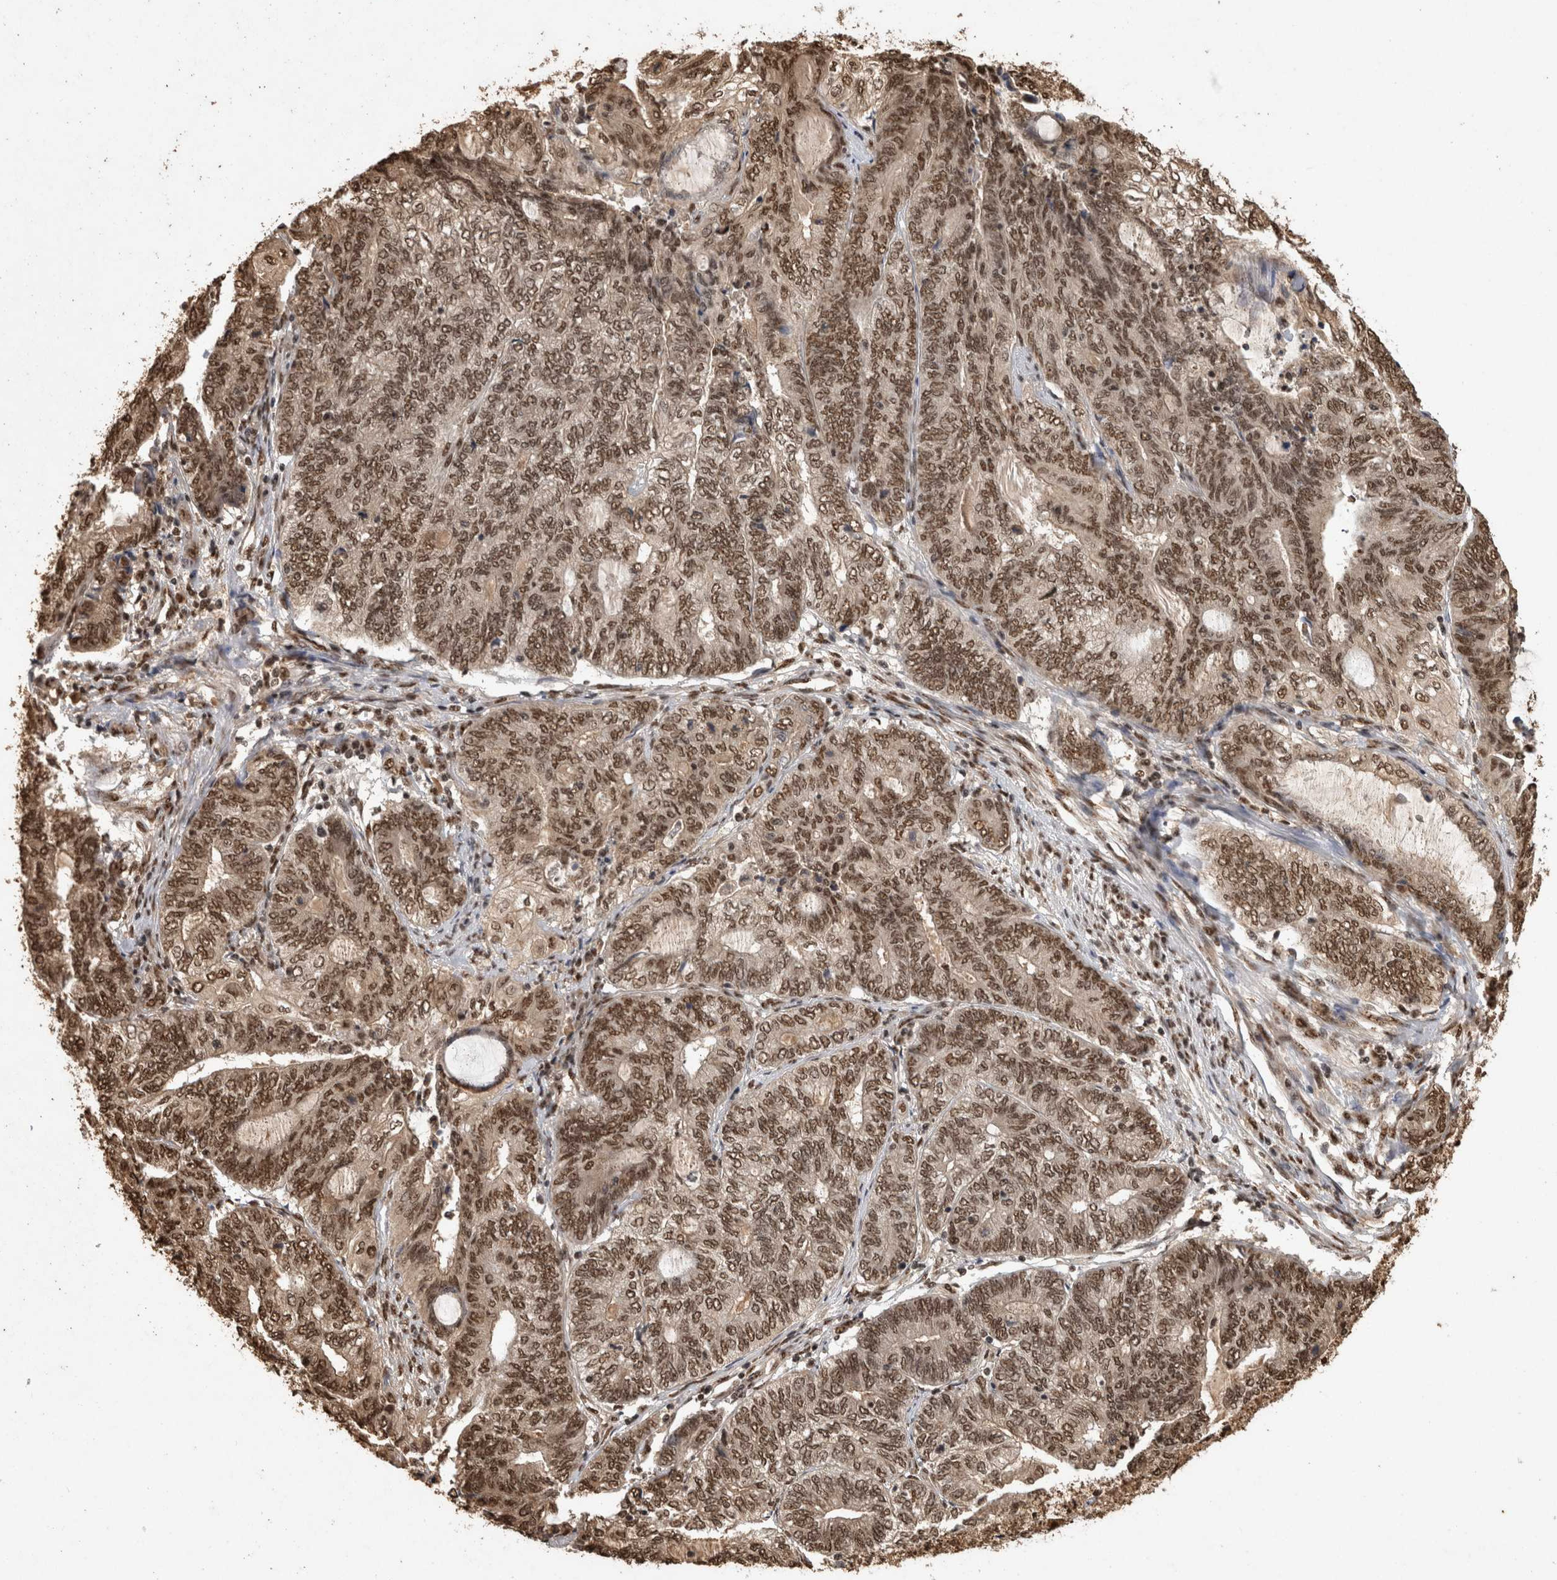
{"staining": {"intensity": "moderate", "quantity": ">75%", "location": "nuclear"}, "tissue": "endometrial cancer", "cell_type": "Tumor cells", "image_type": "cancer", "snomed": [{"axis": "morphology", "description": "Adenocarcinoma, NOS"}, {"axis": "topography", "description": "Uterus"}, {"axis": "topography", "description": "Endometrium"}], "caption": "Protein positivity by IHC reveals moderate nuclear staining in about >75% of tumor cells in adenocarcinoma (endometrial). (Stains: DAB (3,3'-diaminobenzidine) in brown, nuclei in blue, Microscopy: brightfield microscopy at high magnification).", "gene": "RAD50", "patient": {"sex": "female", "age": 70}}